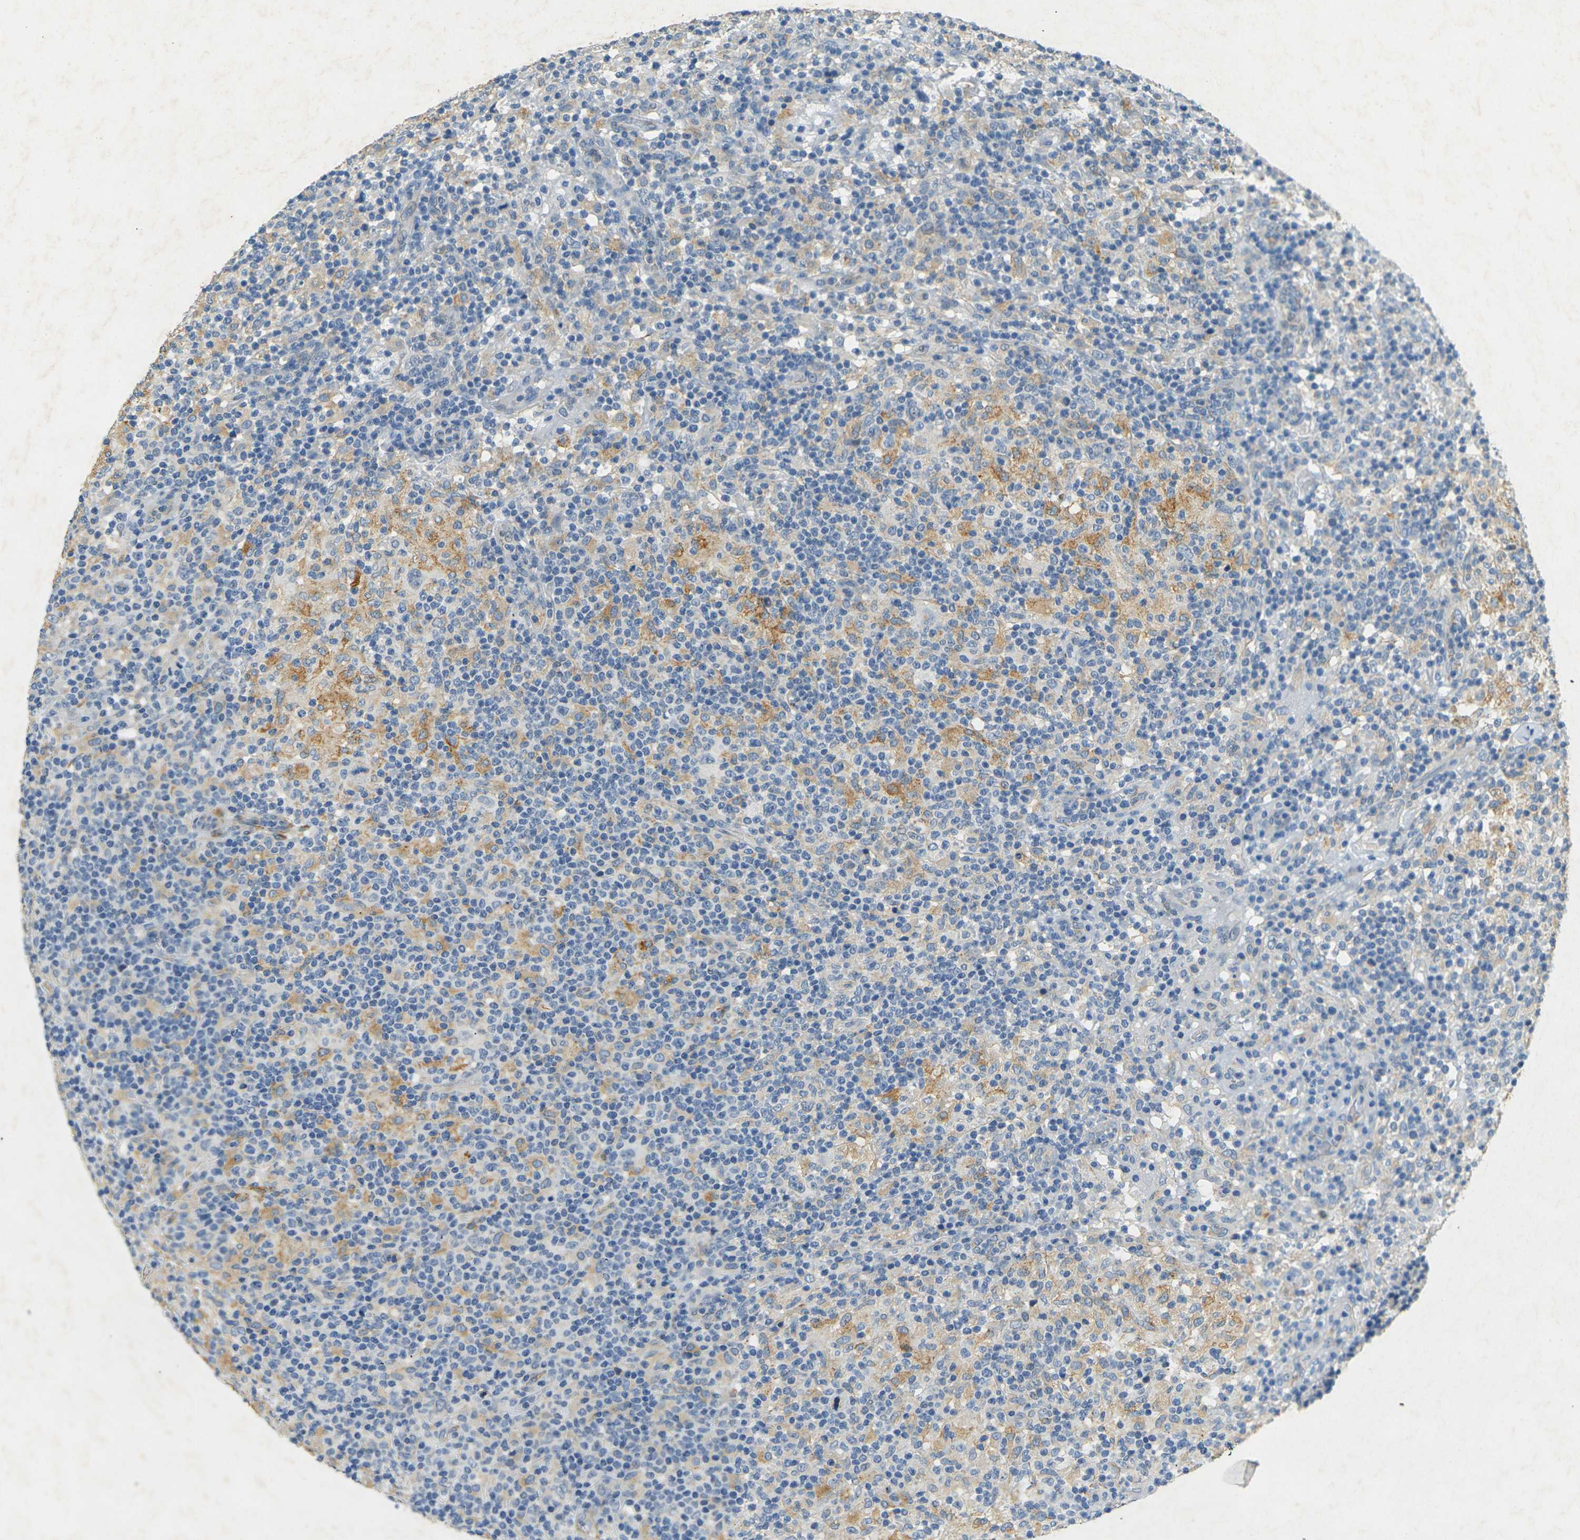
{"staining": {"intensity": "weak", "quantity": "<25%", "location": "cytoplasmic/membranous"}, "tissue": "lymphoma", "cell_type": "Tumor cells", "image_type": "cancer", "snomed": [{"axis": "morphology", "description": "Hodgkin's disease, NOS"}, {"axis": "topography", "description": "Lymph node"}], "caption": "Immunohistochemistry (IHC) of human lymphoma exhibits no positivity in tumor cells.", "gene": "SORT1", "patient": {"sex": "male", "age": 70}}